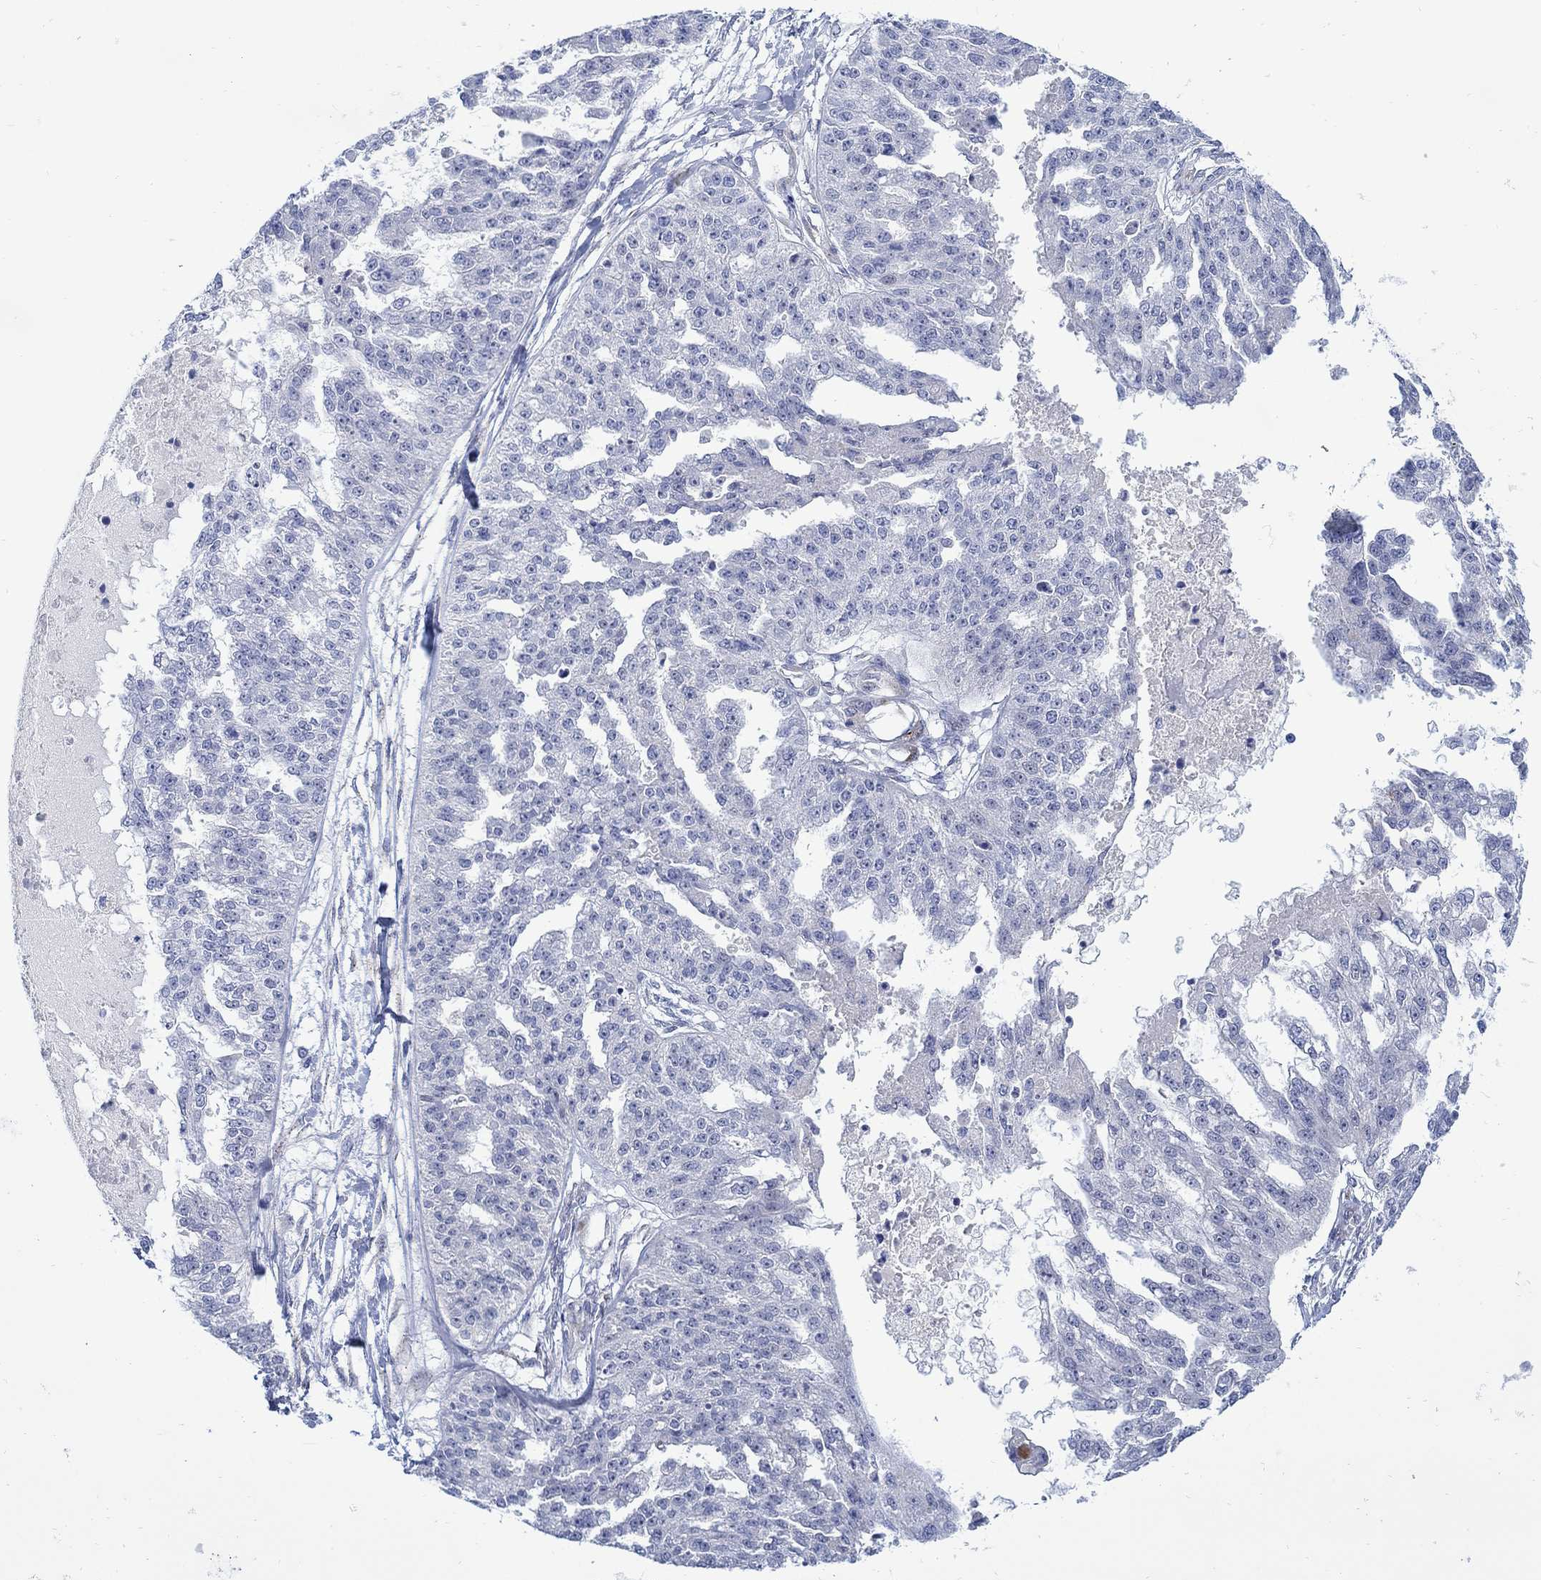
{"staining": {"intensity": "negative", "quantity": "none", "location": "none"}, "tissue": "ovarian cancer", "cell_type": "Tumor cells", "image_type": "cancer", "snomed": [{"axis": "morphology", "description": "Cystadenocarcinoma, serous, NOS"}, {"axis": "topography", "description": "Ovary"}], "caption": "A high-resolution photomicrograph shows IHC staining of ovarian cancer, which demonstrates no significant staining in tumor cells. Nuclei are stained in blue.", "gene": "KSR2", "patient": {"sex": "female", "age": 58}}